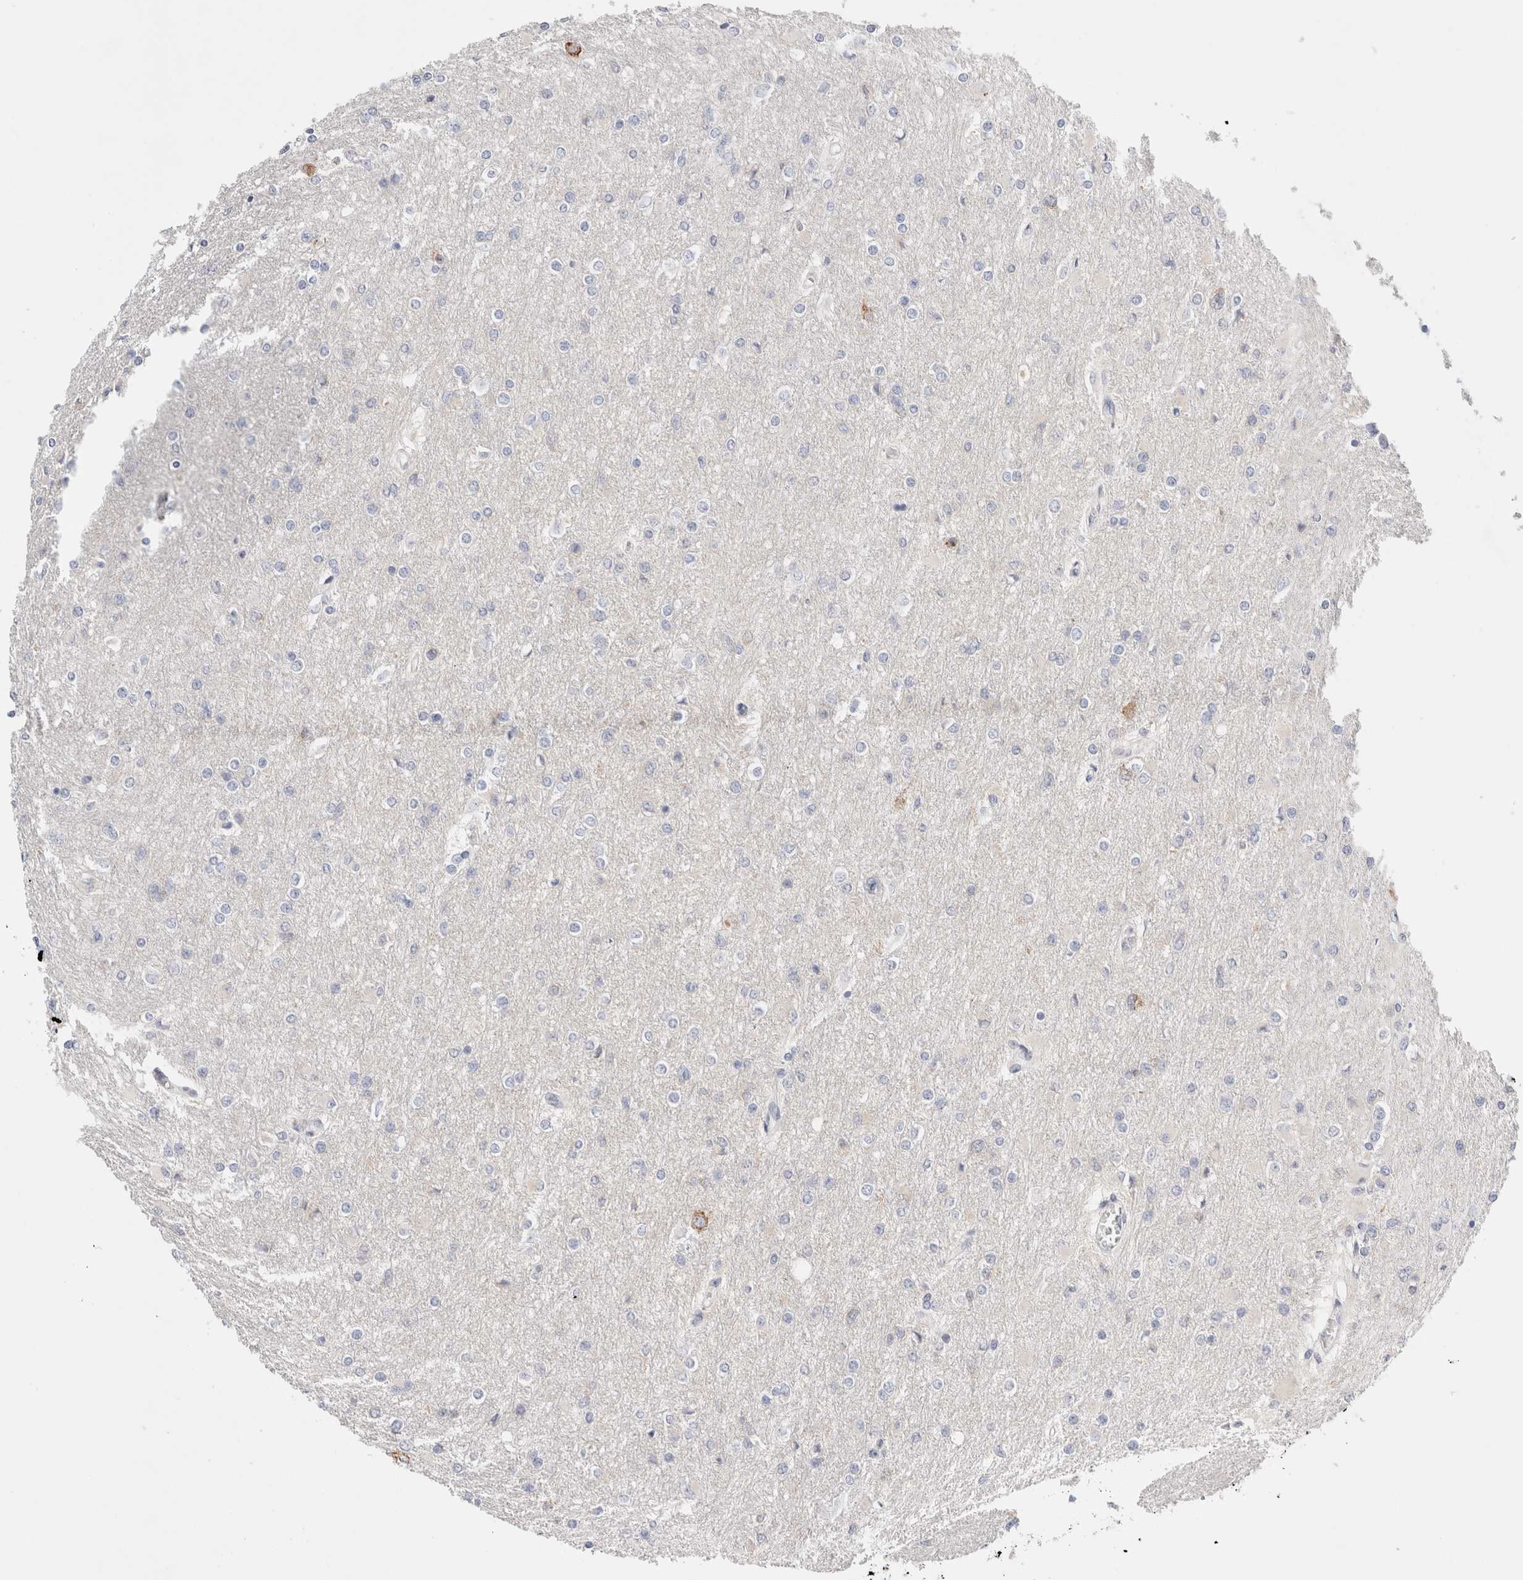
{"staining": {"intensity": "negative", "quantity": "none", "location": "none"}, "tissue": "glioma", "cell_type": "Tumor cells", "image_type": "cancer", "snomed": [{"axis": "morphology", "description": "Glioma, malignant, High grade"}, {"axis": "topography", "description": "Cerebral cortex"}], "caption": "There is no significant positivity in tumor cells of glioma.", "gene": "CSK", "patient": {"sex": "female", "age": 36}}